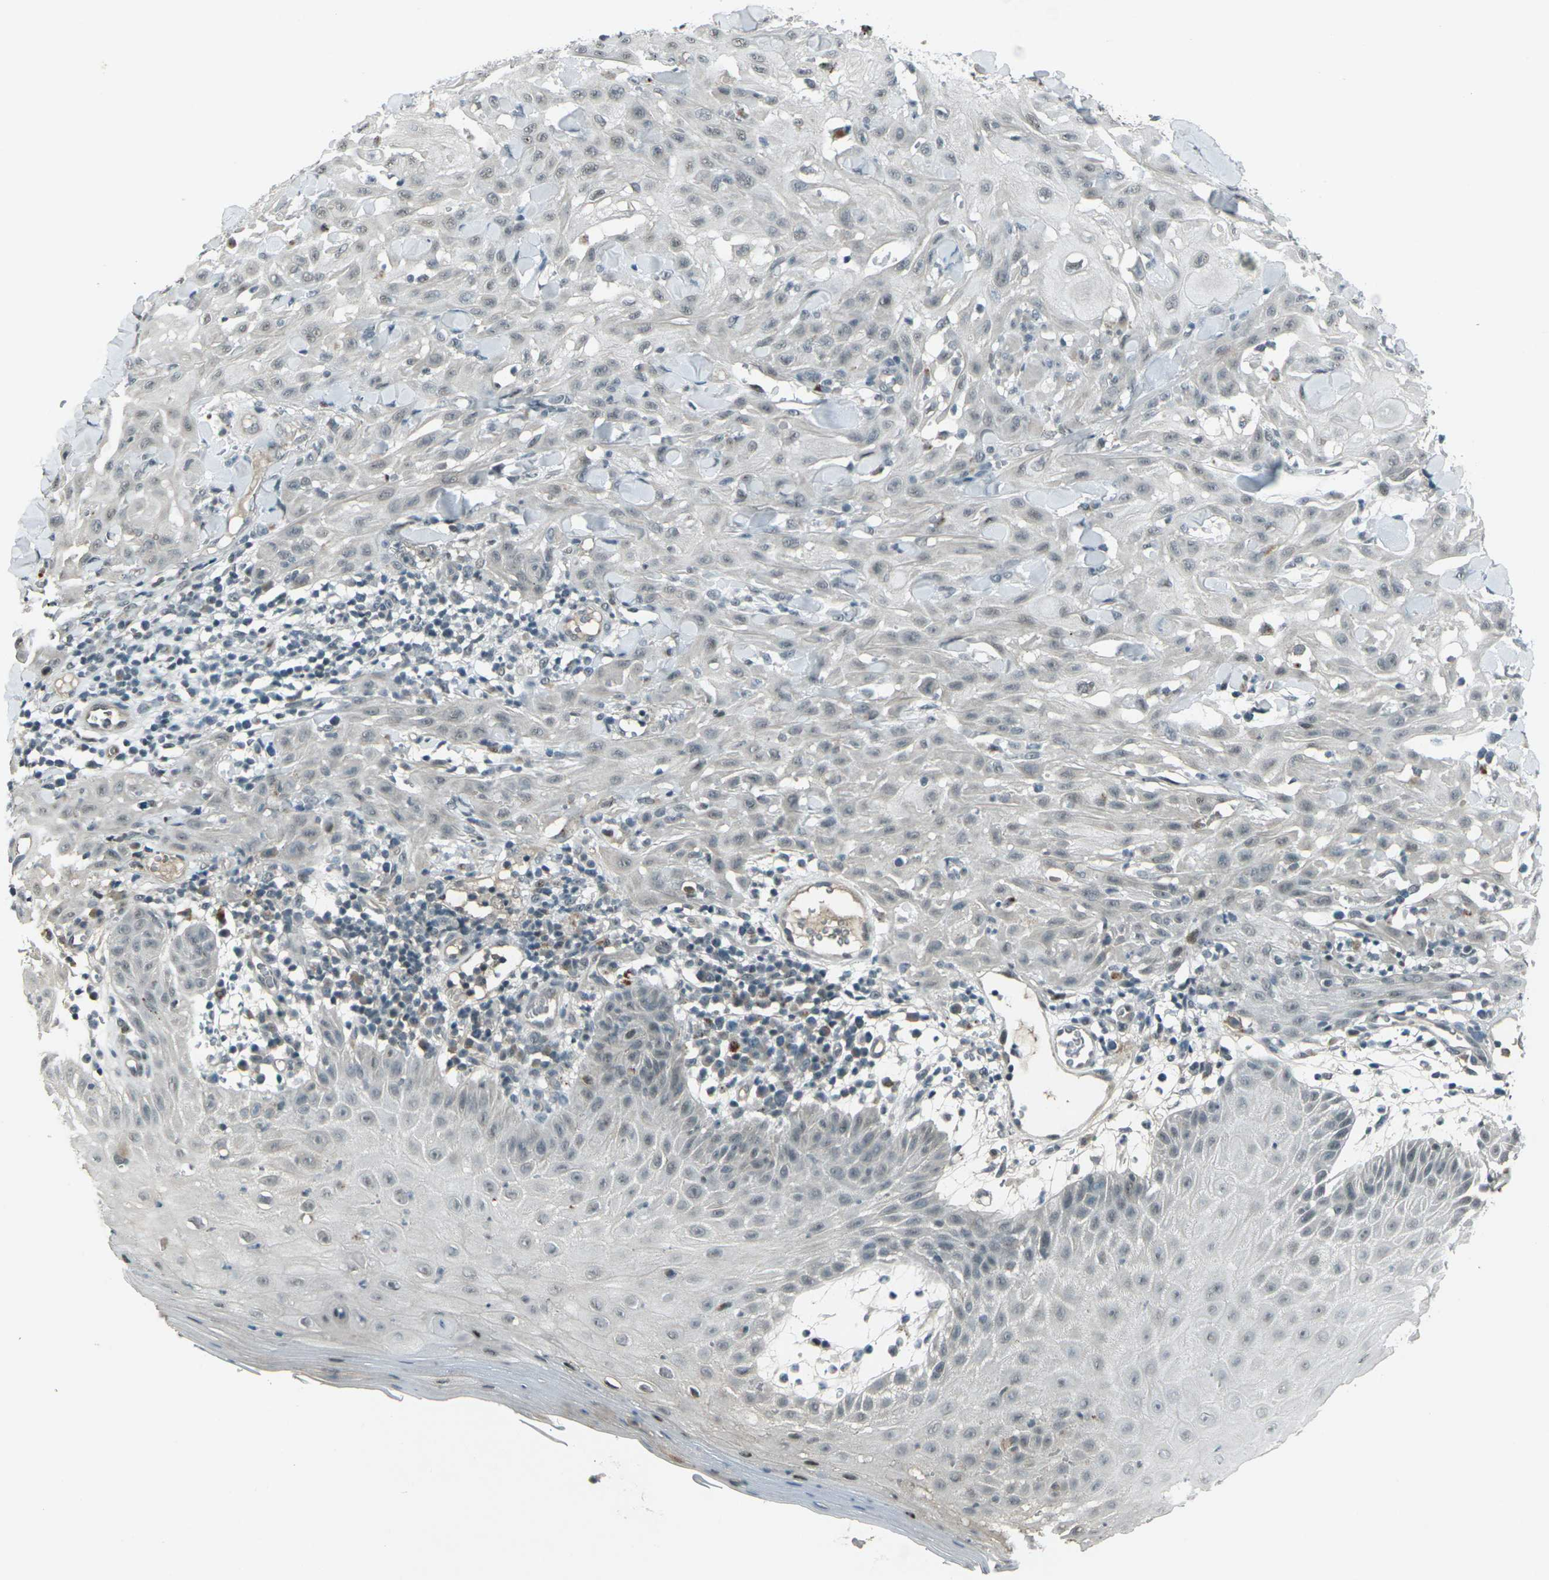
{"staining": {"intensity": "negative", "quantity": "none", "location": "none"}, "tissue": "skin cancer", "cell_type": "Tumor cells", "image_type": "cancer", "snomed": [{"axis": "morphology", "description": "Squamous cell carcinoma, NOS"}, {"axis": "topography", "description": "Skin"}], "caption": "Tumor cells show no significant positivity in skin cancer (squamous cell carcinoma).", "gene": "GPR19", "patient": {"sex": "male", "age": 24}}